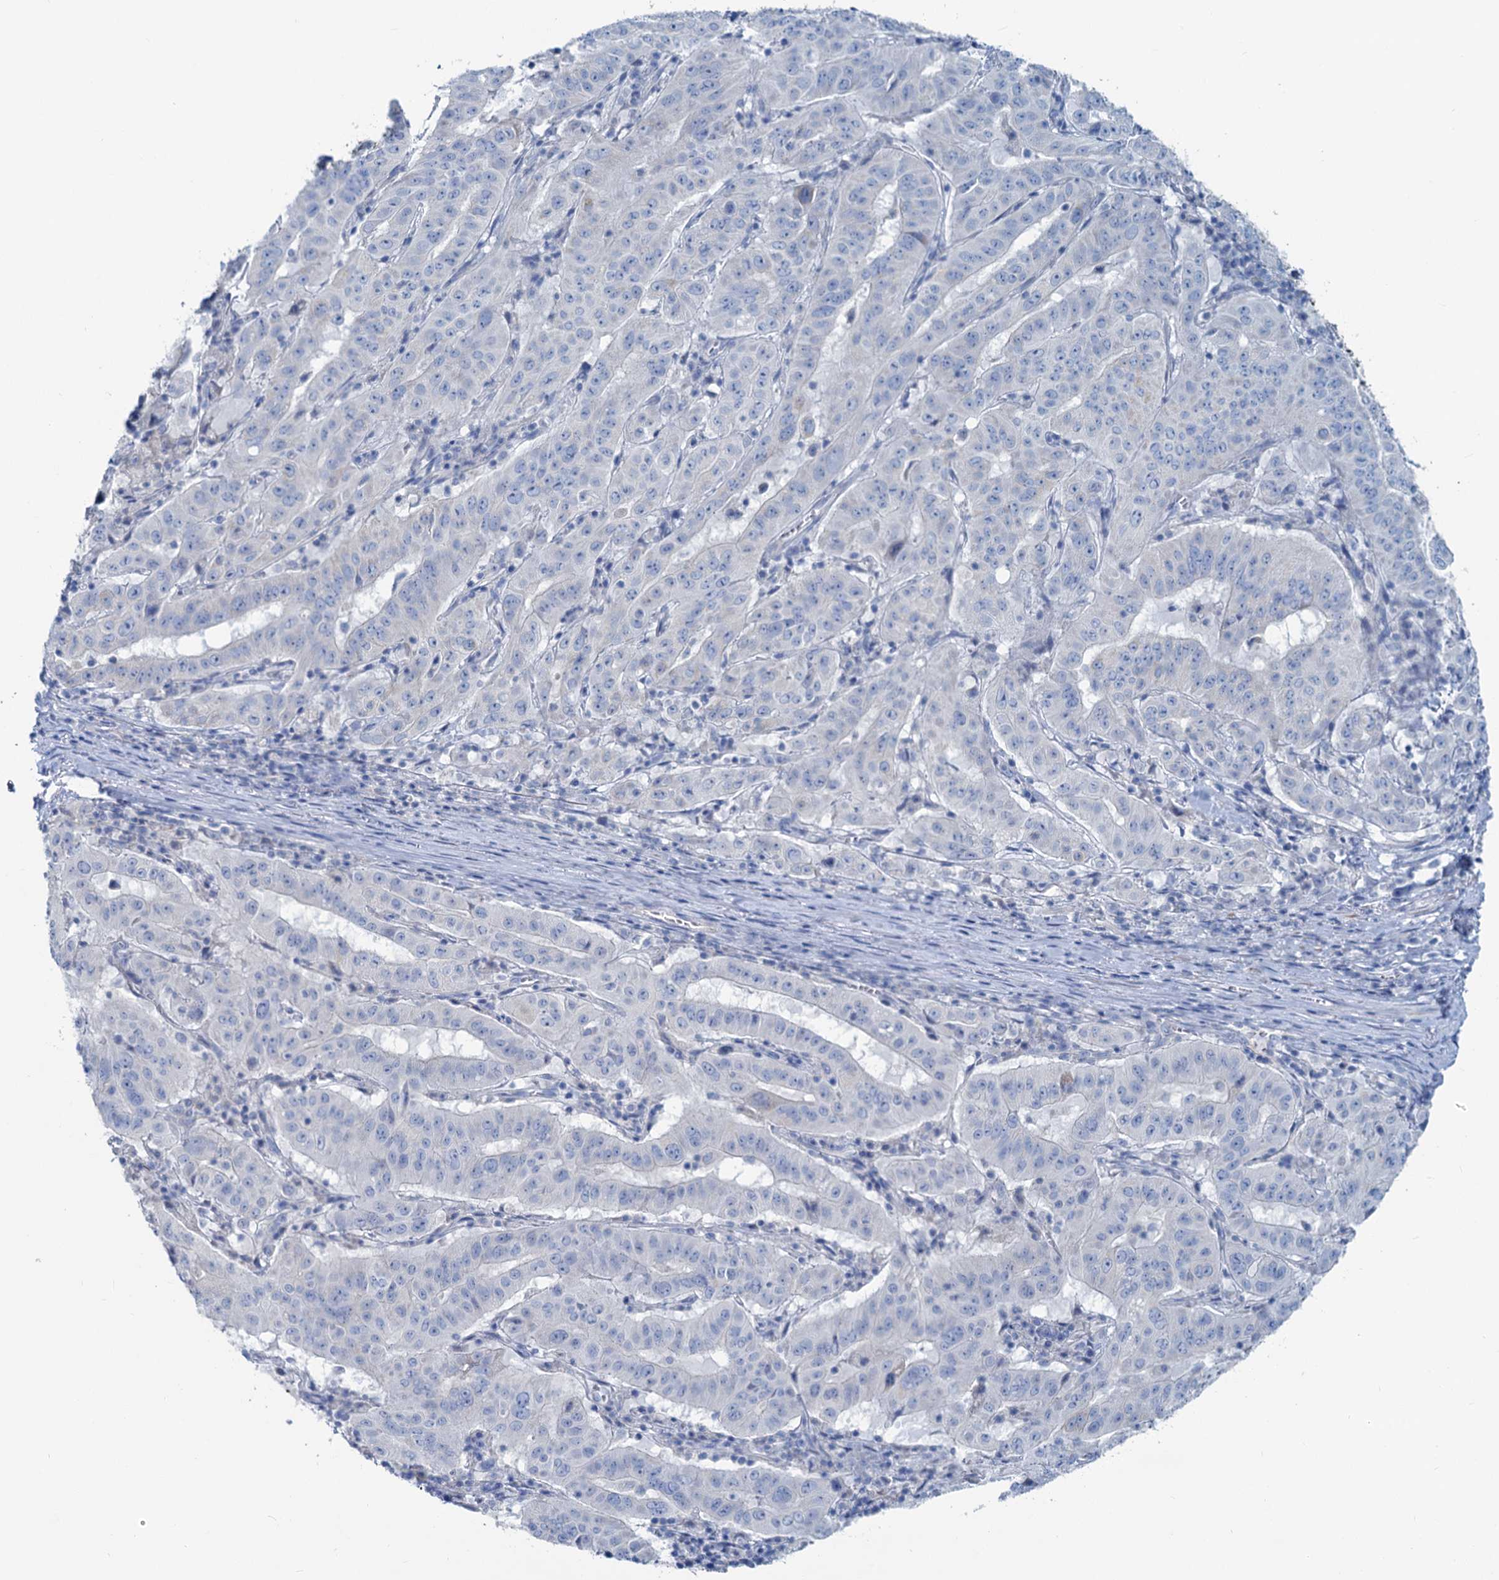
{"staining": {"intensity": "negative", "quantity": "none", "location": "none"}, "tissue": "pancreatic cancer", "cell_type": "Tumor cells", "image_type": "cancer", "snomed": [{"axis": "morphology", "description": "Adenocarcinoma, NOS"}, {"axis": "topography", "description": "Pancreas"}], "caption": "Immunohistochemistry histopathology image of neoplastic tissue: adenocarcinoma (pancreatic) stained with DAB (3,3'-diaminobenzidine) exhibits no significant protein expression in tumor cells.", "gene": "SLC1A3", "patient": {"sex": "male", "age": 63}}